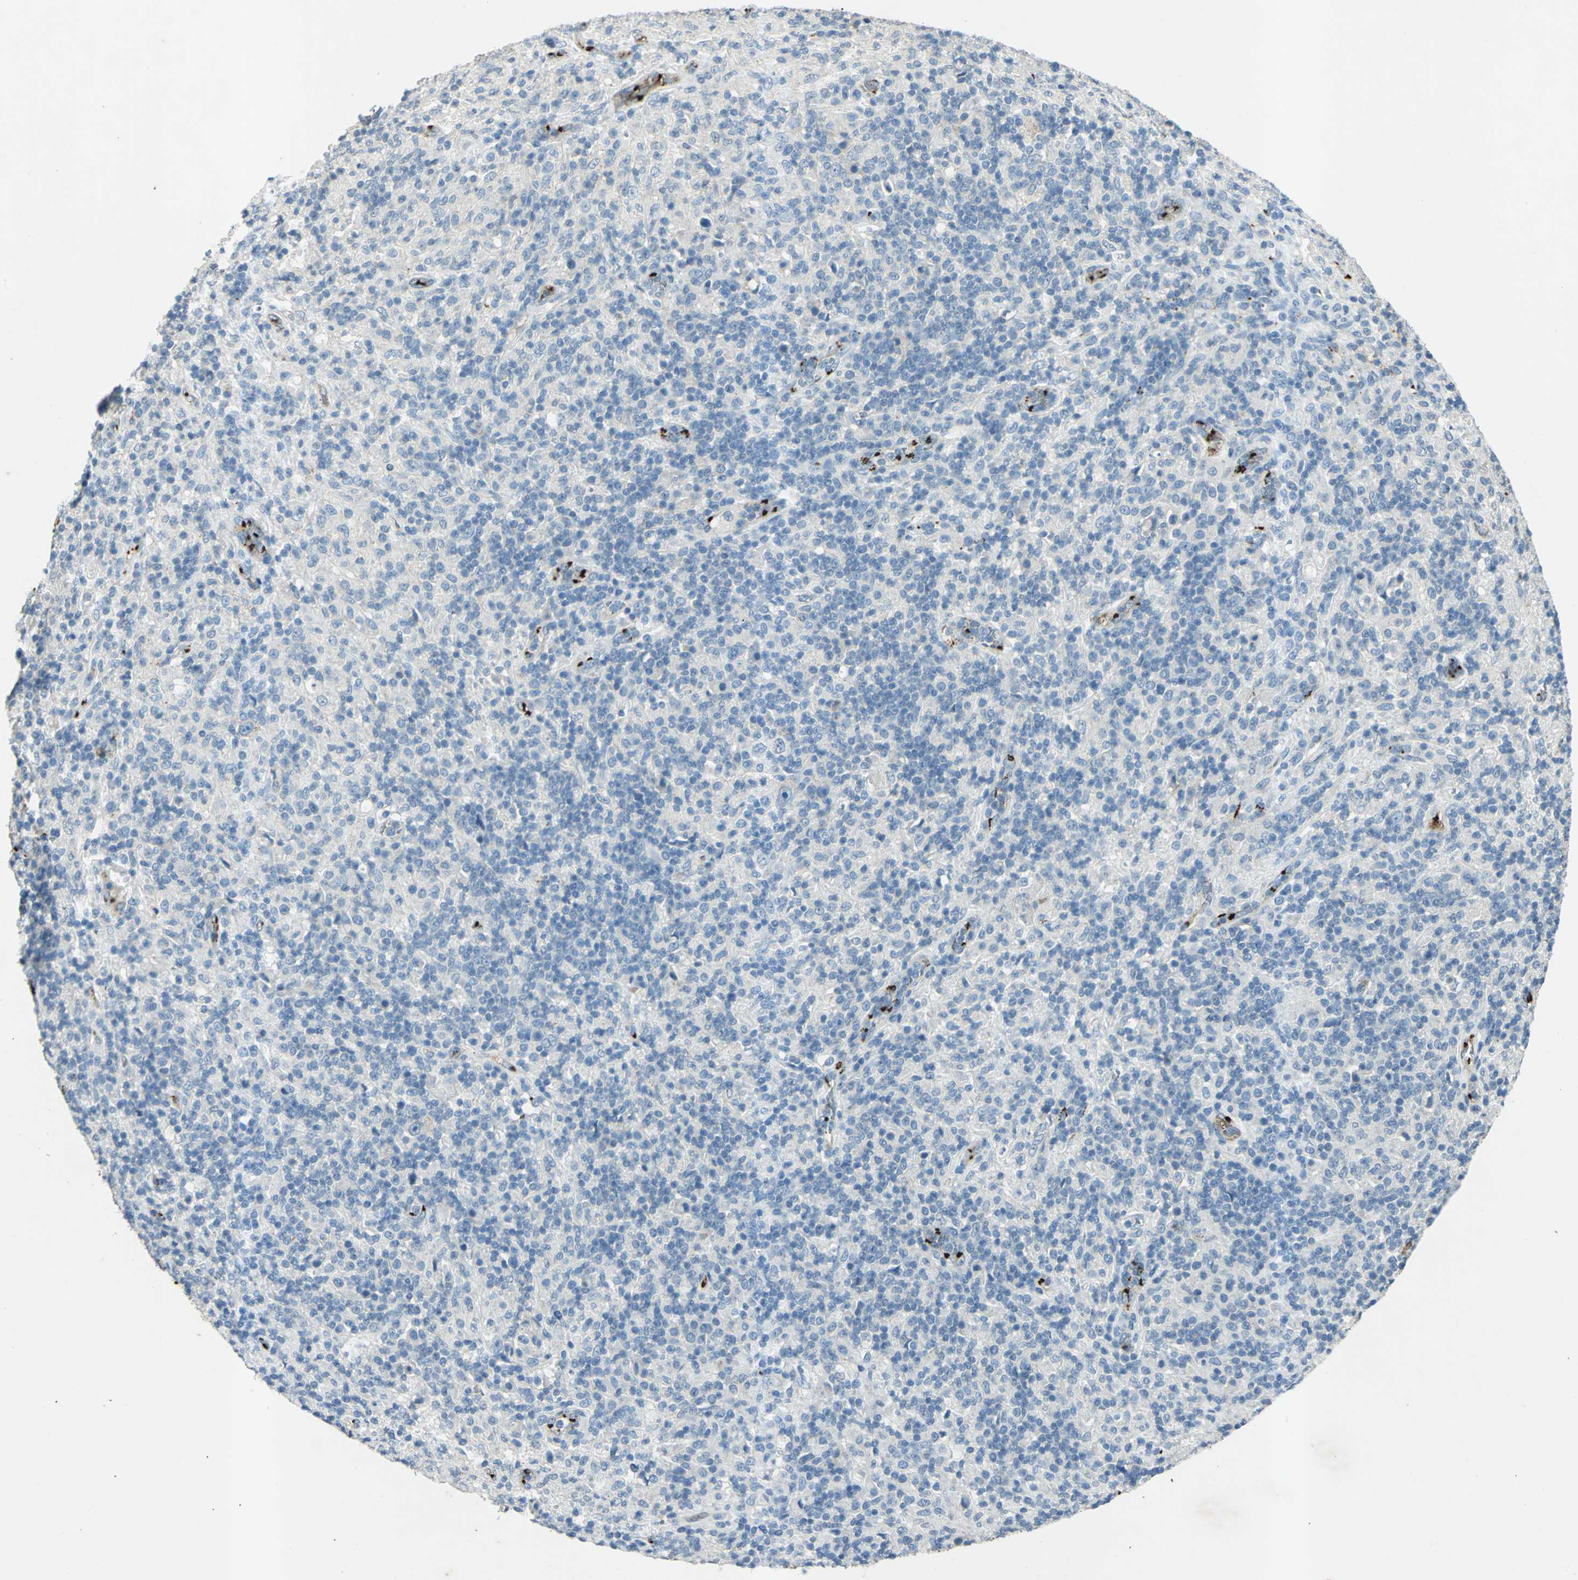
{"staining": {"intensity": "negative", "quantity": "none", "location": "none"}, "tissue": "lymphoma", "cell_type": "Tumor cells", "image_type": "cancer", "snomed": [{"axis": "morphology", "description": "Hodgkin's disease, NOS"}, {"axis": "topography", "description": "Lymph node"}], "caption": "Micrograph shows no significant protein staining in tumor cells of lymphoma.", "gene": "CAMK2B", "patient": {"sex": "male", "age": 70}}